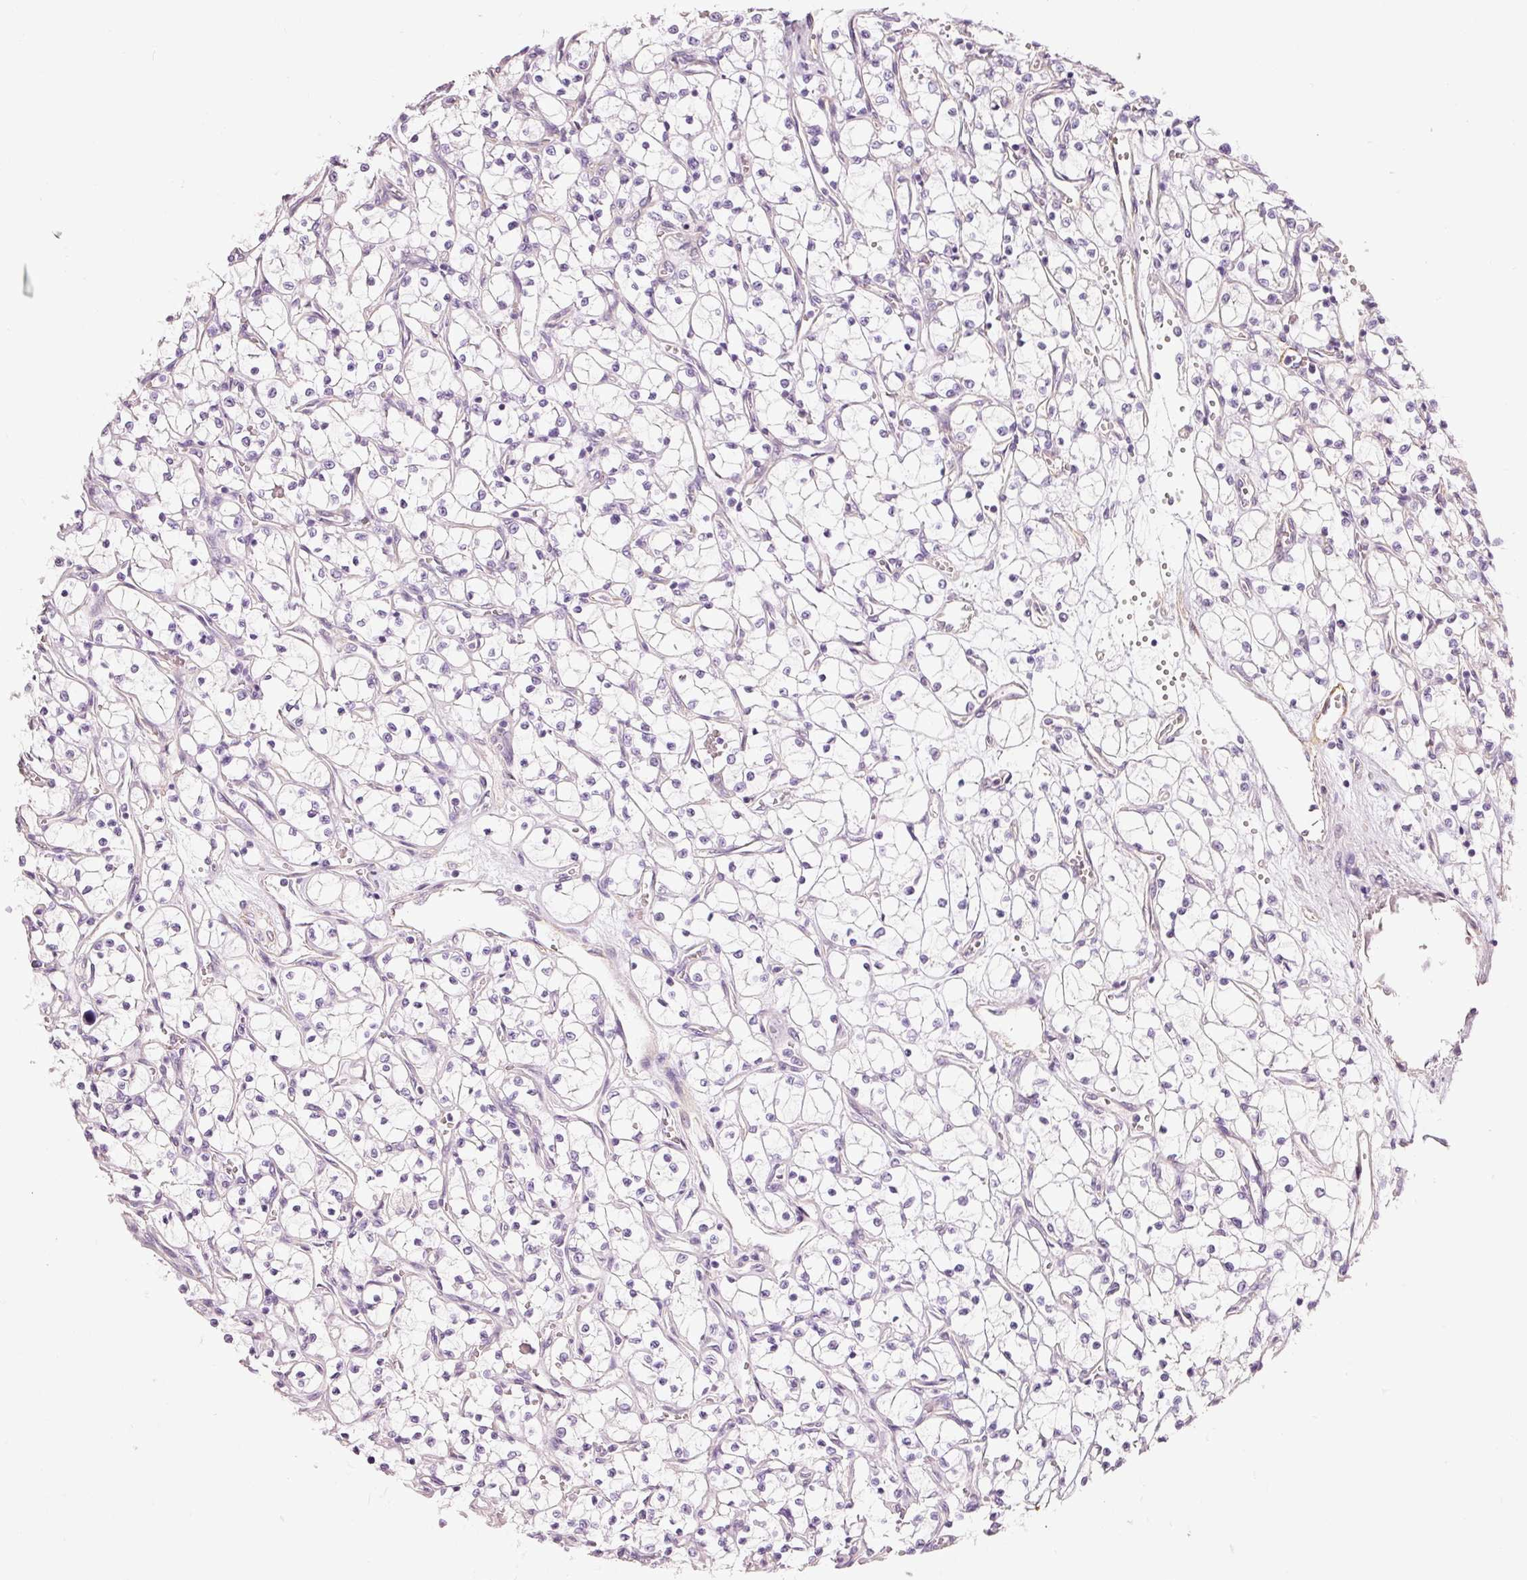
{"staining": {"intensity": "negative", "quantity": "none", "location": "none"}, "tissue": "renal cancer", "cell_type": "Tumor cells", "image_type": "cancer", "snomed": [{"axis": "morphology", "description": "Adenocarcinoma, NOS"}, {"axis": "topography", "description": "Kidney"}], "caption": "High magnification brightfield microscopy of renal adenocarcinoma stained with DAB (3,3'-diaminobenzidine) (brown) and counterstained with hematoxylin (blue): tumor cells show no significant staining.", "gene": "OSR2", "patient": {"sex": "female", "age": 69}}